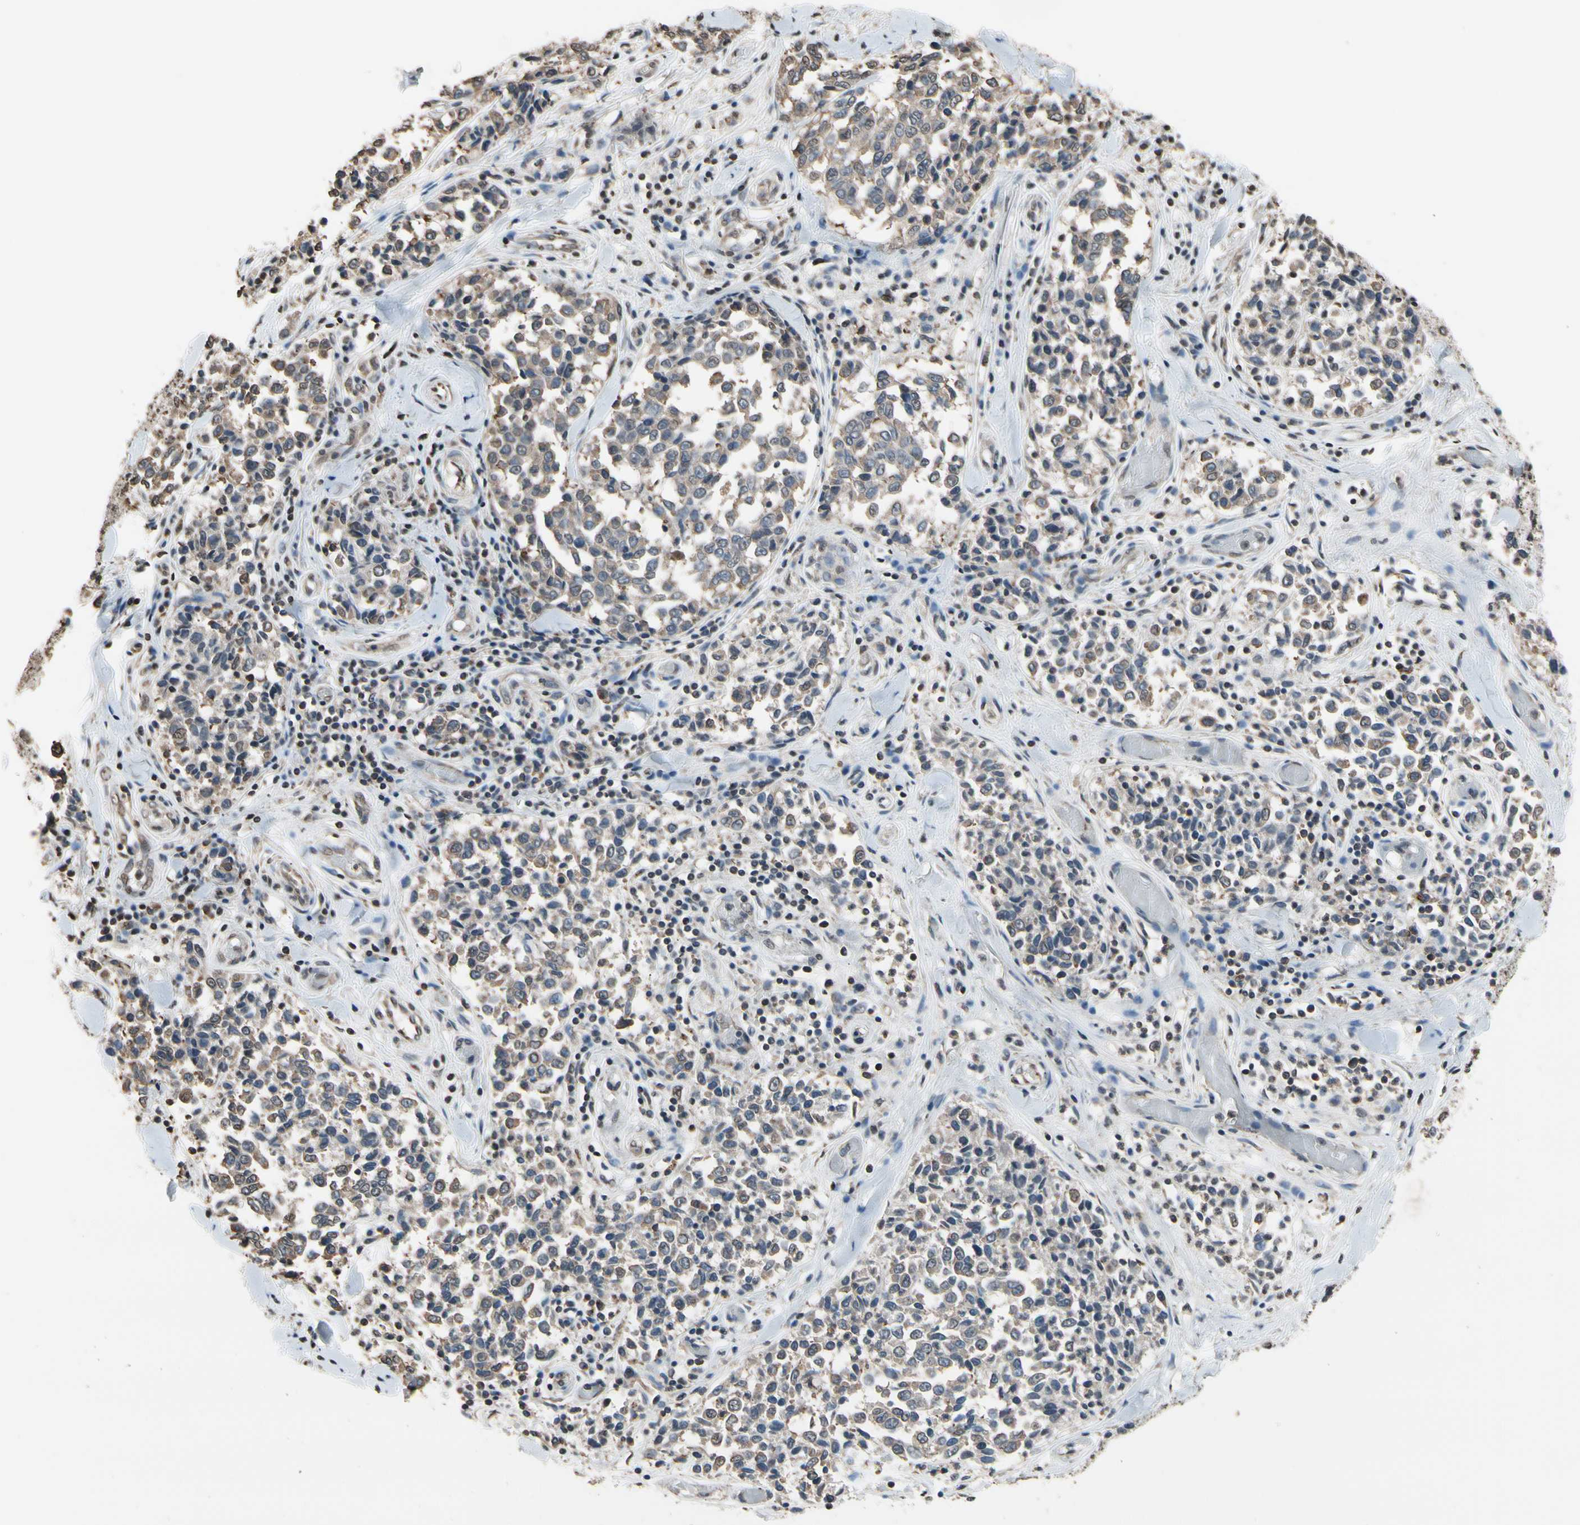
{"staining": {"intensity": "weak", "quantity": ">75%", "location": "cytoplasmic/membranous"}, "tissue": "melanoma", "cell_type": "Tumor cells", "image_type": "cancer", "snomed": [{"axis": "morphology", "description": "Malignant melanoma, NOS"}, {"axis": "topography", "description": "Skin"}], "caption": "Tumor cells demonstrate weak cytoplasmic/membranous staining in about >75% of cells in malignant melanoma. (DAB IHC, brown staining for protein, blue staining for nuclei).", "gene": "HIPK2", "patient": {"sex": "female", "age": 64}}